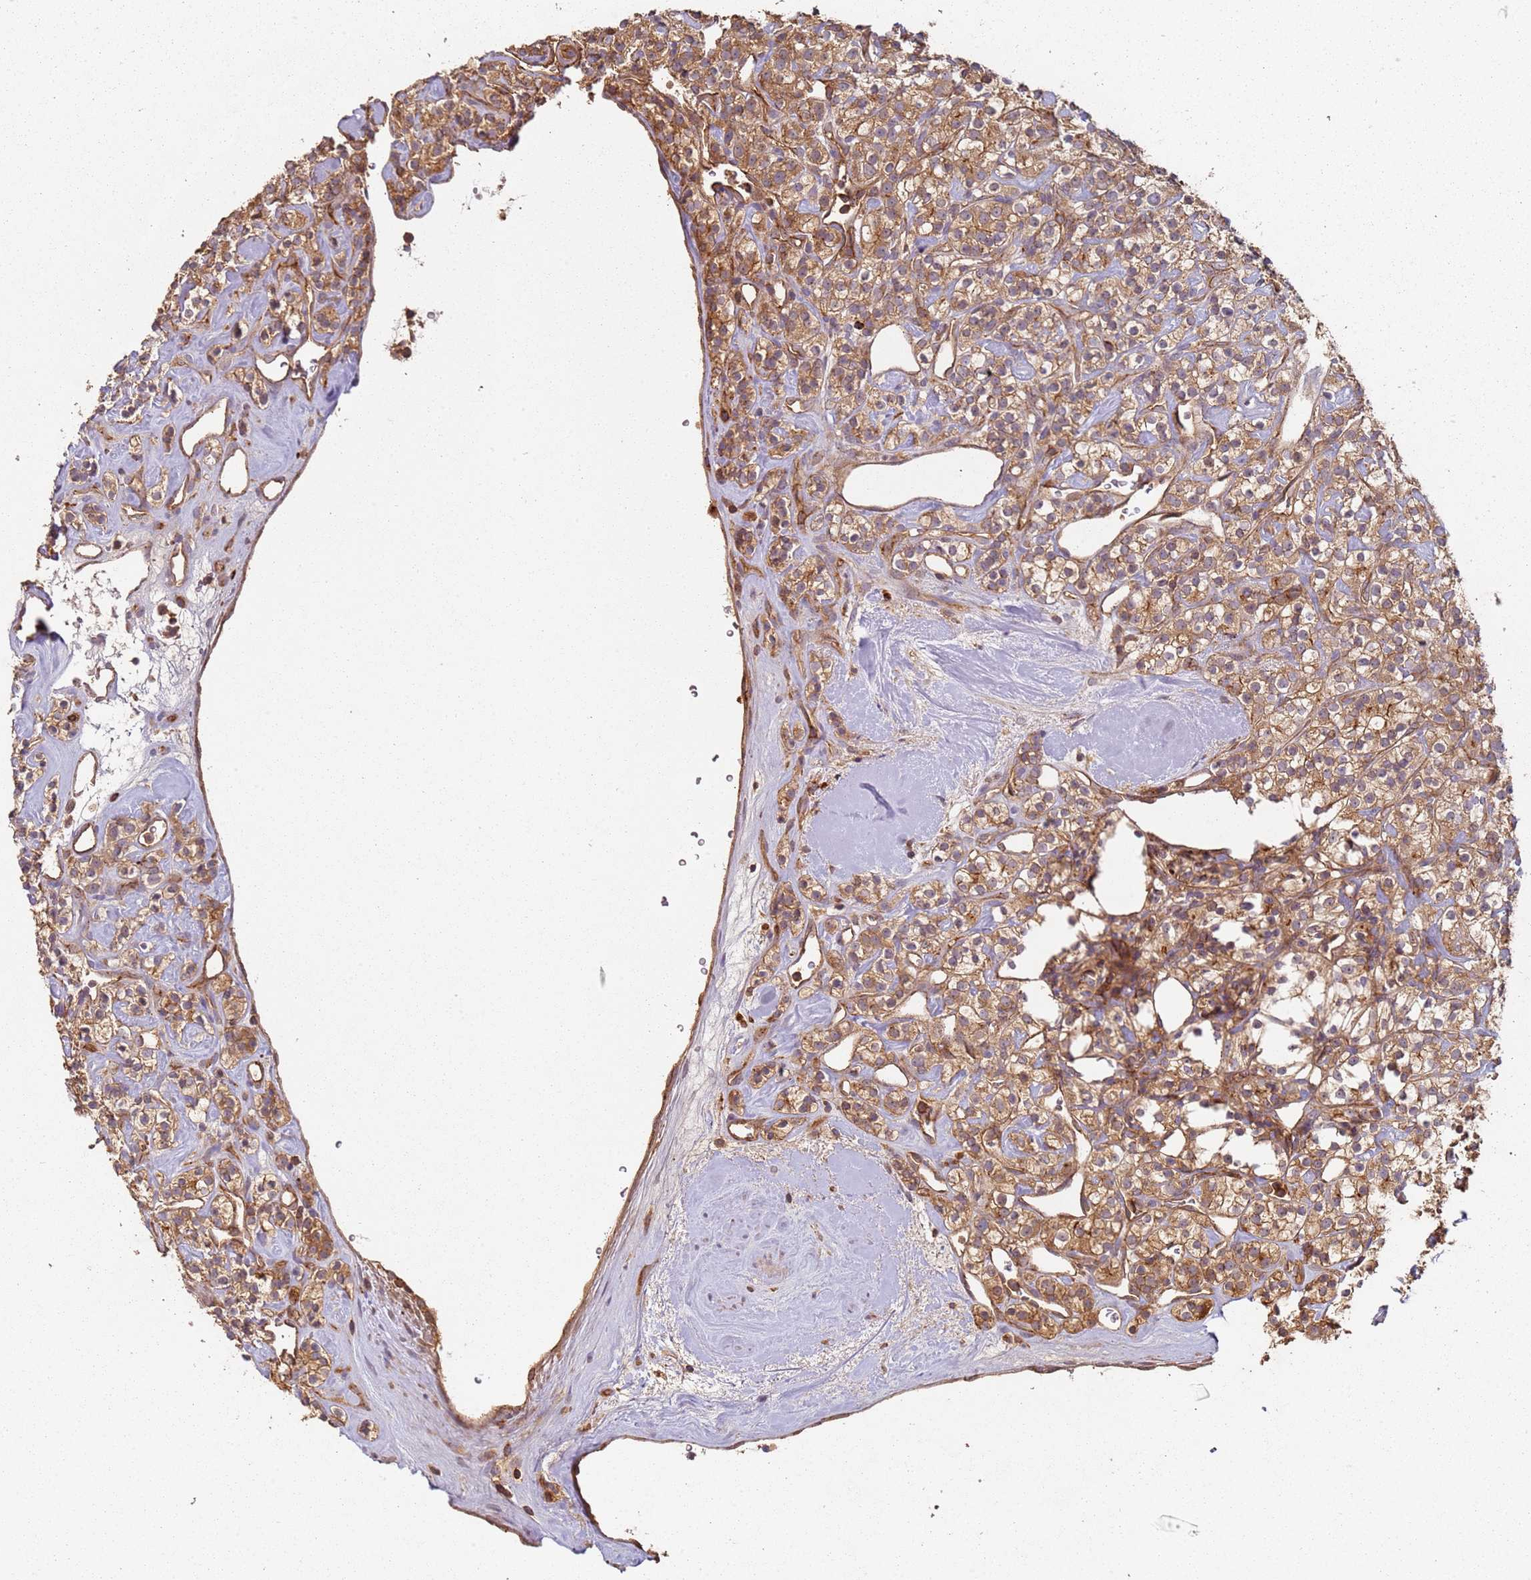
{"staining": {"intensity": "moderate", "quantity": ">75%", "location": "cytoplasmic/membranous"}, "tissue": "renal cancer", "cell_type": "Tumor cells", "image_type": "cancer", "snomed": [{"axis": "morphology", "description": "Adenocarcinoma, NOS"}, {"axis": "topography", "description": "Kidney"}], "caption": "DAB (3,3'-diaminobenzidine) immunohistochemical staining of human renal adenocarcinoma displays moderate cytoplasmic/membranous protein expression in approximately >75% of tumor cells. Nuclei are stained in blue.", "gene": "SCGB2B2", "patient": {"sex": "male", "age": 77}}